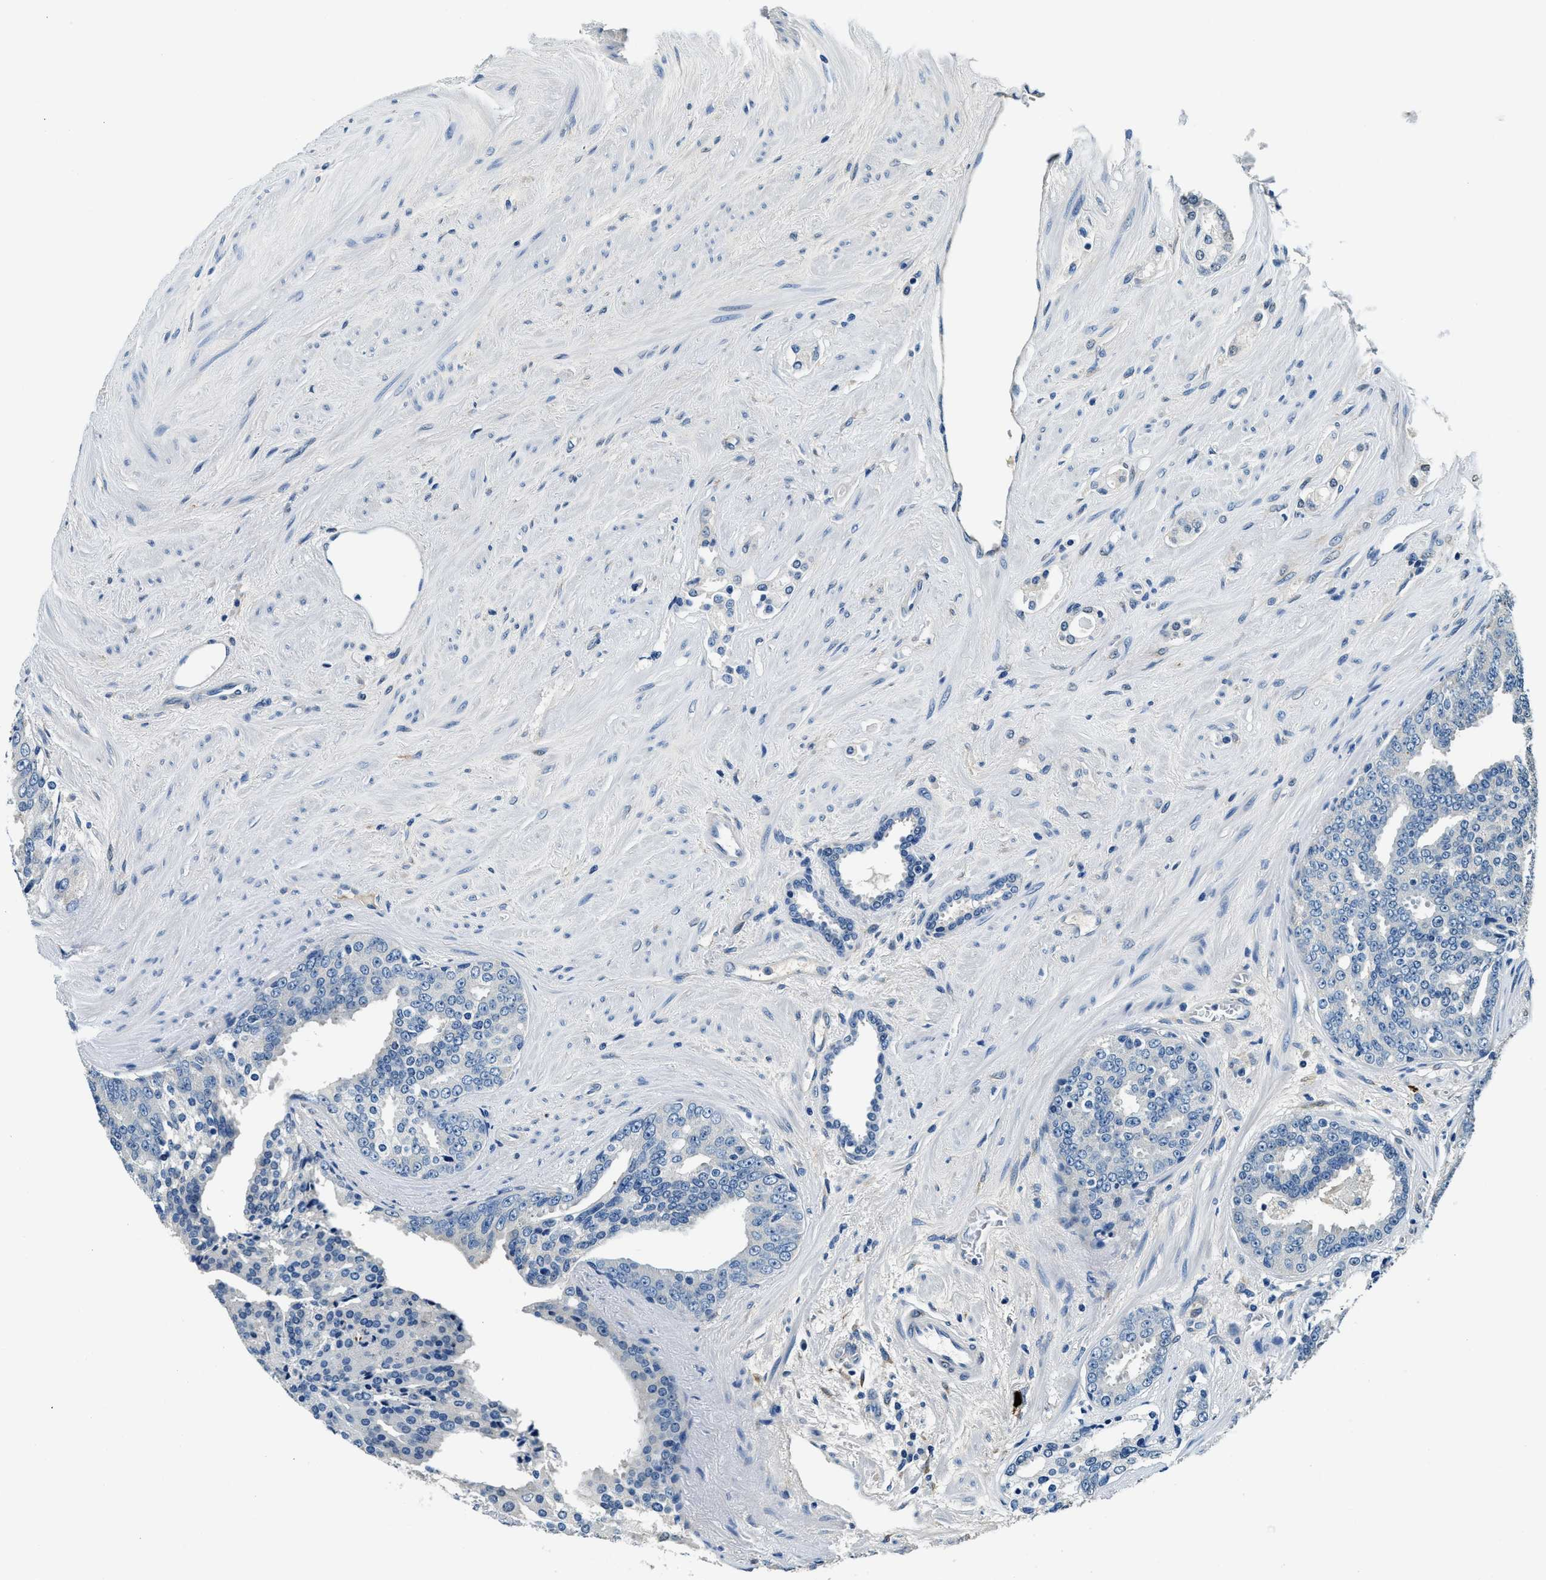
{"staining": {"intensity": "negative", "quantity": "none", "location": "none"}, "tissue": "prostate cancer", "cell_type": "Tumor cells", "image_type": "cancer", "snomed": [{"axis": "morphology", "description": "Adenocarcinoma, High grade"}, {"axis": "topography", "description": "Prostate"}], "caption": "Immunohistochemistry of human prostate cancer demonstrates no staining in tumor cells.", "gene": "TMEM186", "patient": {"sex": "male", "age": 71}}